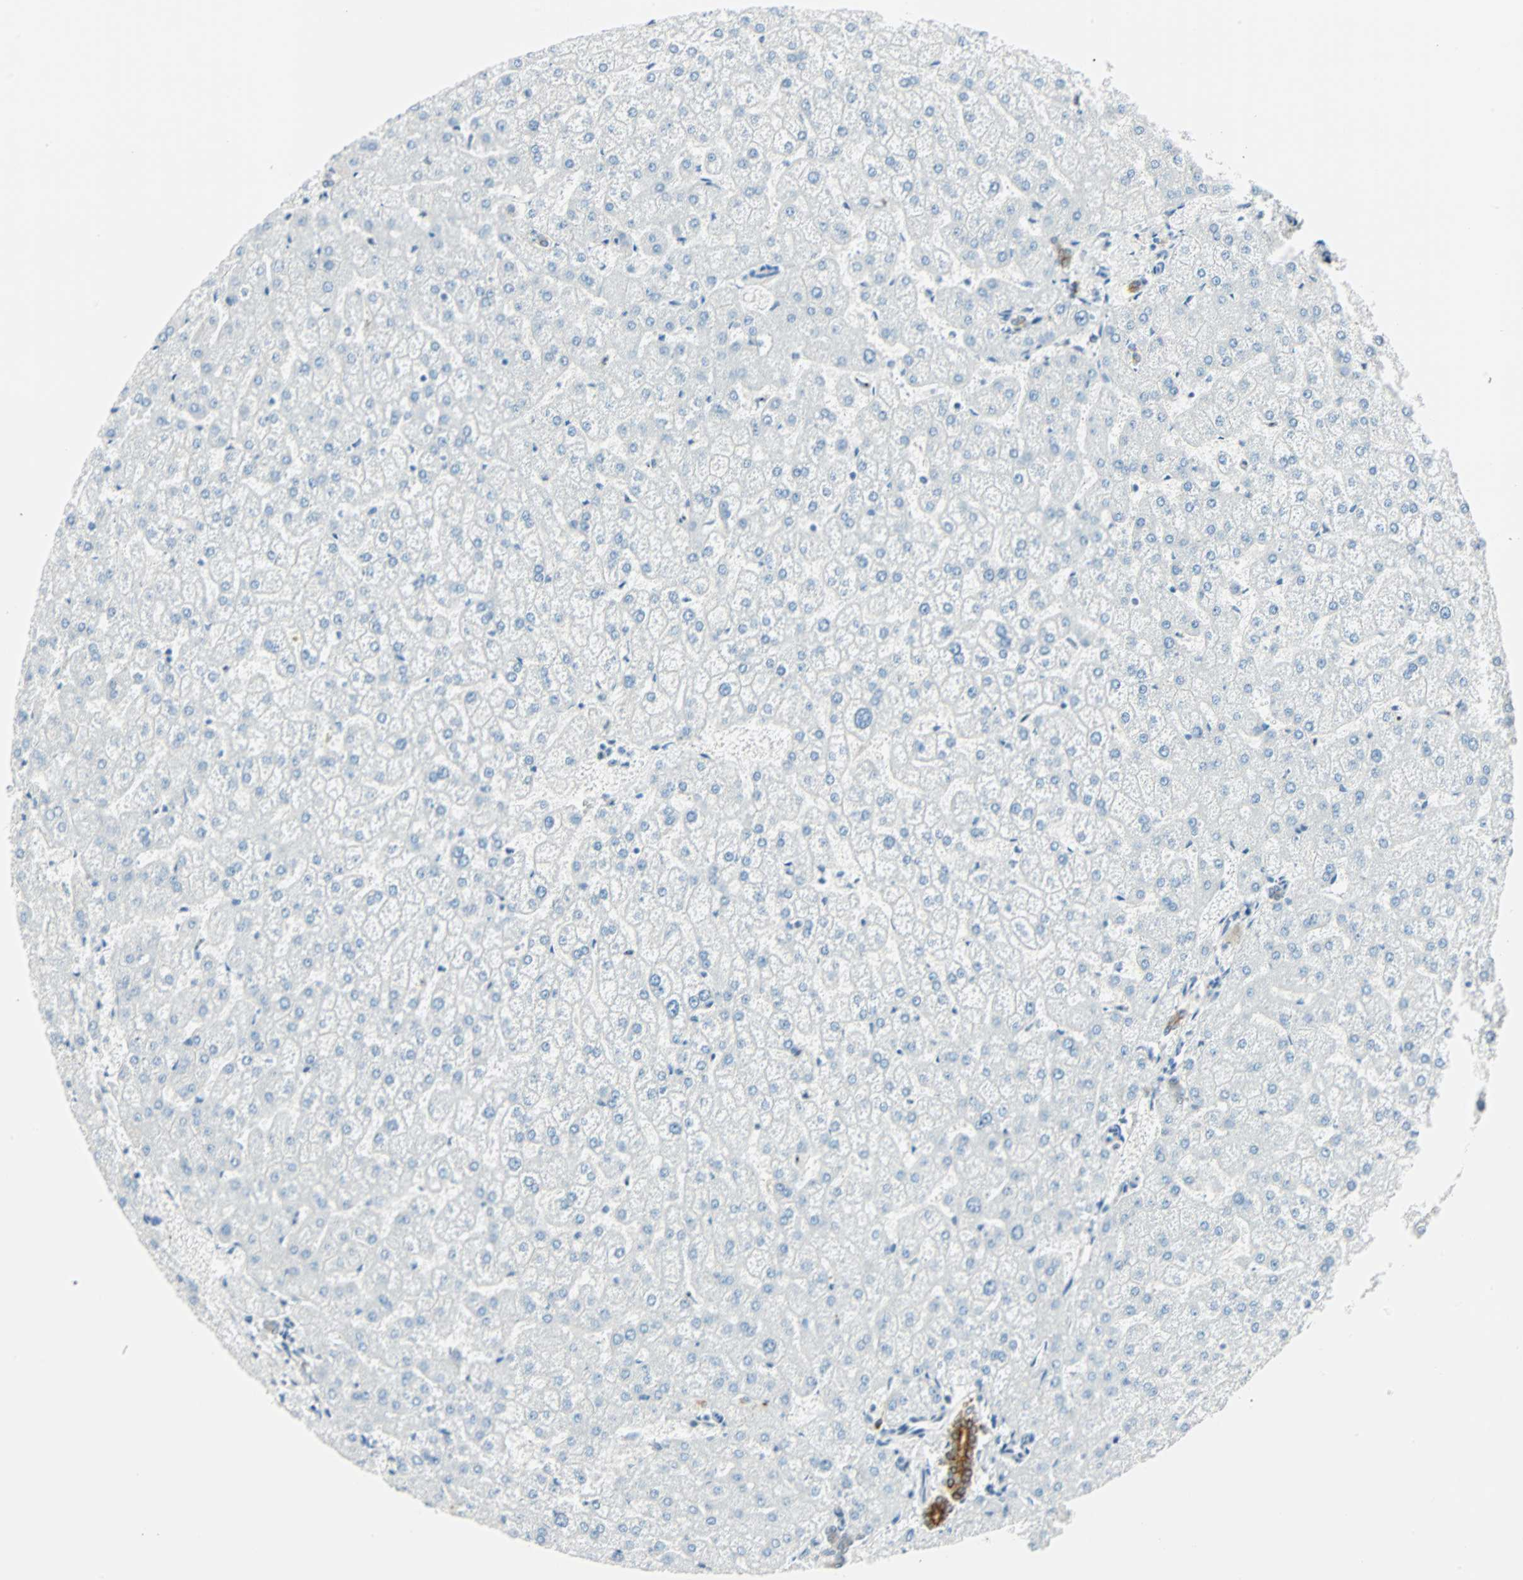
{"staining": {"intensity": "strong", "quantity": ">75%", "location": "cytoplasmic/membranous"}, "tissue": "liver", "cell_type": "Cholangiocytes", "image_type": "normal", "snomed": [{"axis": "morphology", "description": "Normal tissue, NOS"}, {"axis": "topography", "description": "Liver"}], "caption": "Protein staining by immunohistochemistry (IHC) shows strong cytoplasmic/membranous positivity in about >75% of cholangiocytes in normal liver. The staining was performed using DAB (3,3'-diaminobenzidine) to visualize the protein expression in brown, while the nuclei were stained in blue with hematoxylin (Magnification: 20x).", "gene": "NELFE", "patient": {"sex": "female", "age": 32}}